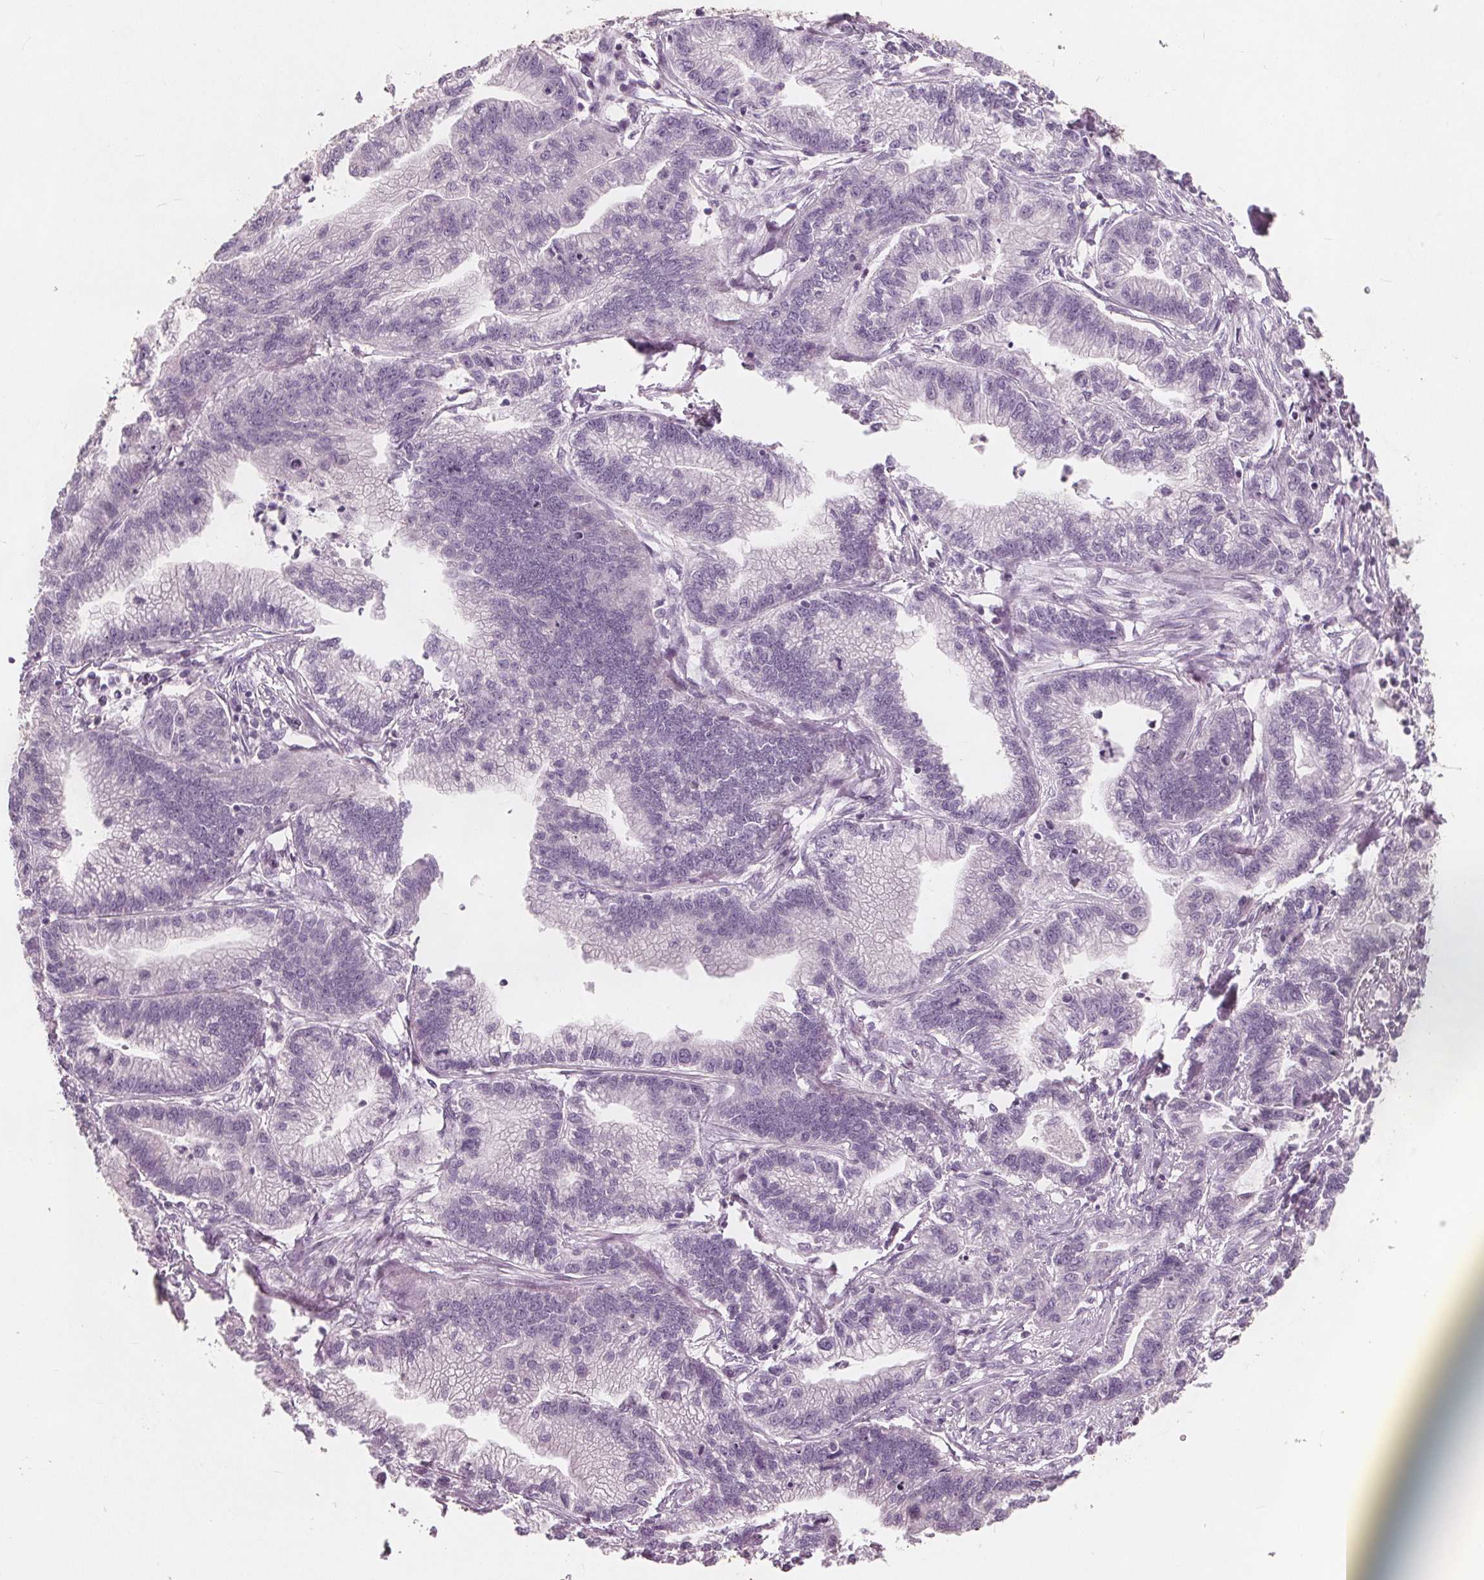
{"staining": {"intensity": "negative", "quantity": "none", "location": "none"}, "tissue": "stomach cancer", "cell_type": "Tumor cells", "image_type": "cancer", "snomed": [{"axis": "morphology", "description": "Adenocarcinoma, NOS"}, {"axis": "topography", "description": "Stomach"}], "caption": "Photomicrograph shows no significant protein staining in tumor cells of stomach cancer. The staining was performed using DAB to visualize the protein expression in brown, while the nuclei were stained in blue with hematoxylin (Magnification: 20x).", "gene": "TKFC", "patient": {"sex": "male", "age": 83}}